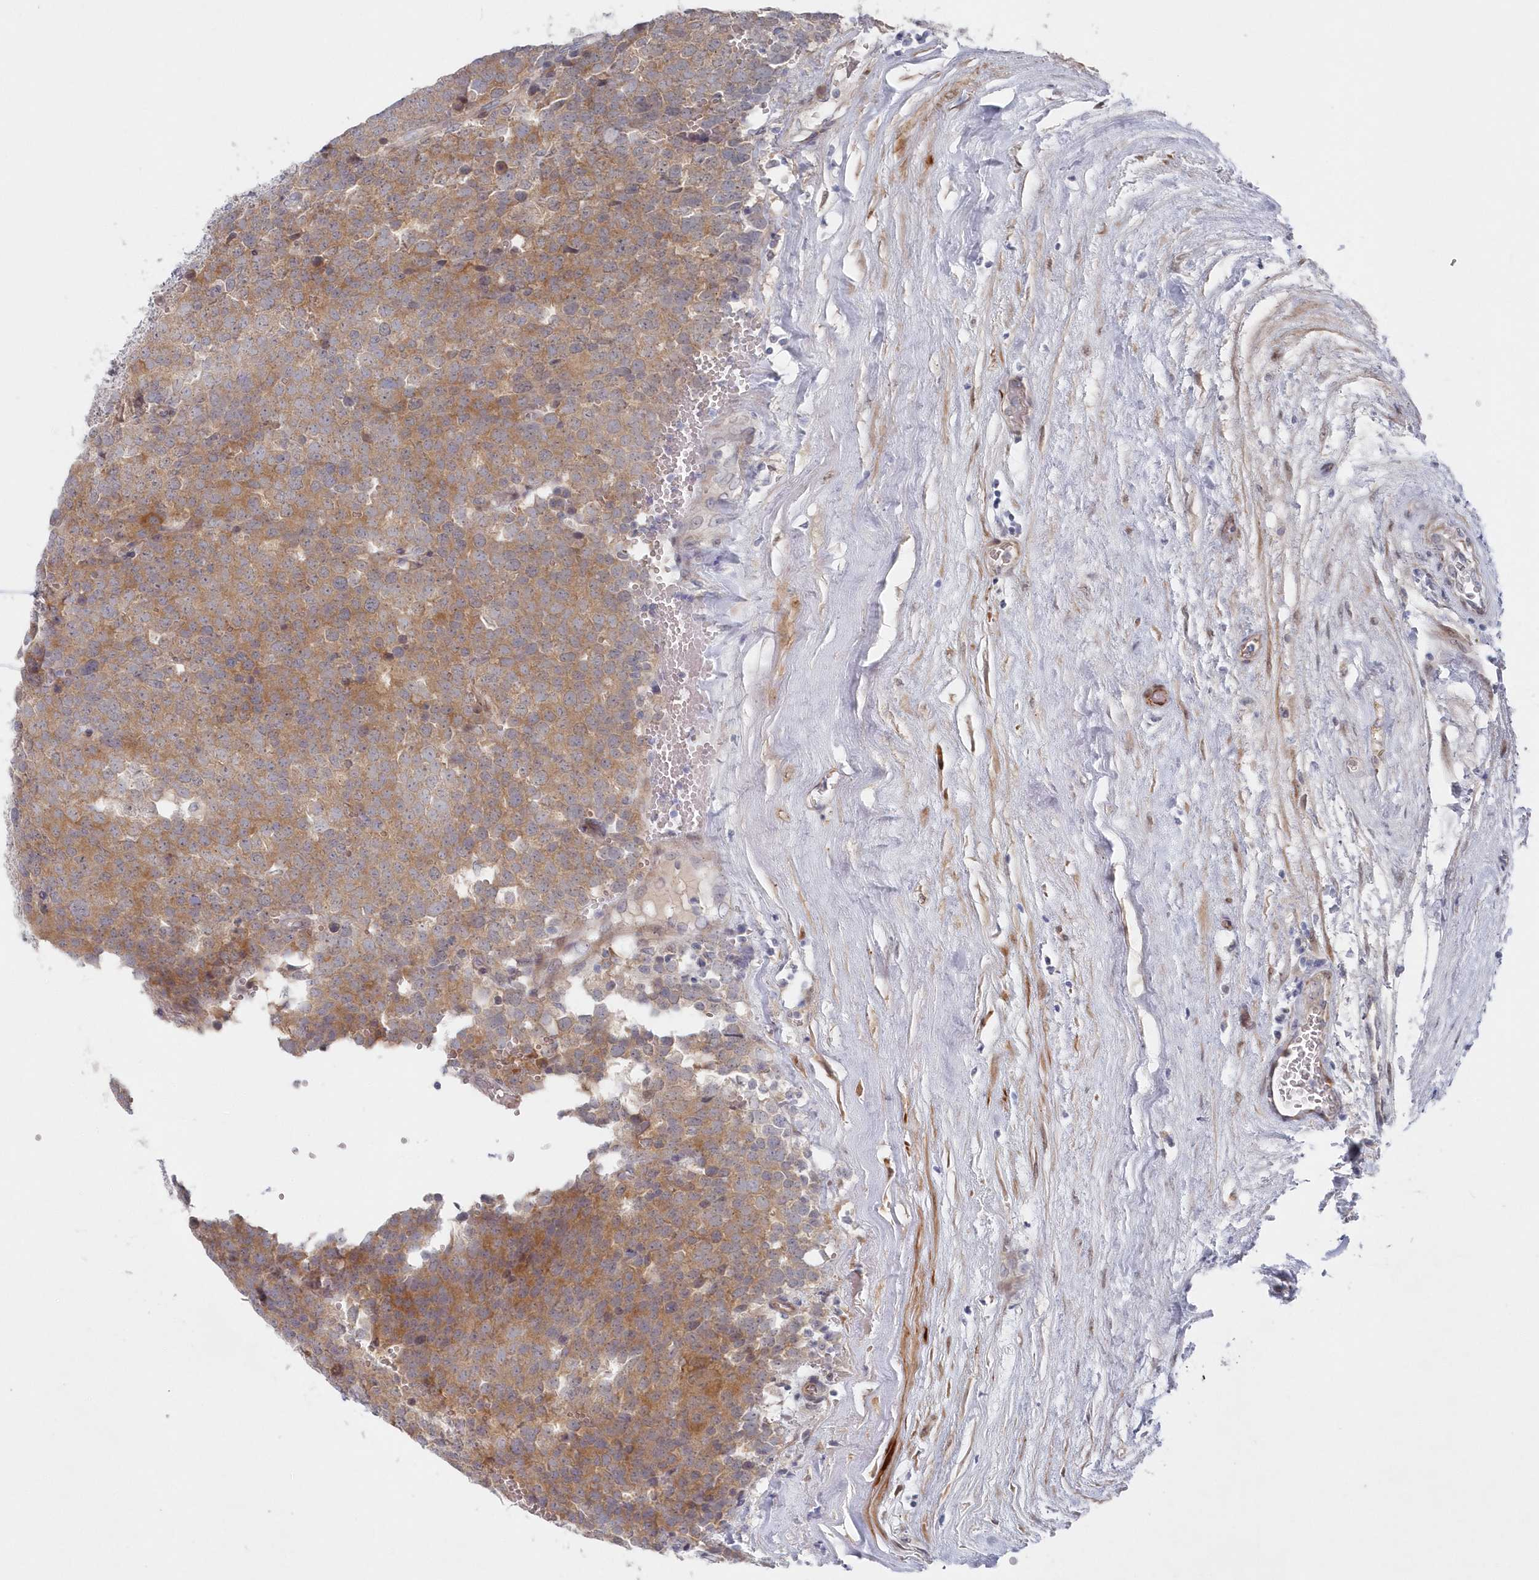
{"staining": {"intensity": "moderate", "quantity": ">75%", "location": "cytoplasmic/membranous"}, "tissue": "testis cancer", "cell_type": "Tumor cells", "image_type": "cancer", "snomed": [{"axis": "morphology", "description": "Seminoma, NOS"}, {"axis": "topography", "description": "Testis"}], "caption": "Testis seminoma stained with DAB immunohistochemistry shows medium levels of moderate cytoplasmic/membranous expression in approximately >75% of tumor cells.", "gene": "KIAA1586", "patient": {"sex": "male", "age": 71}}